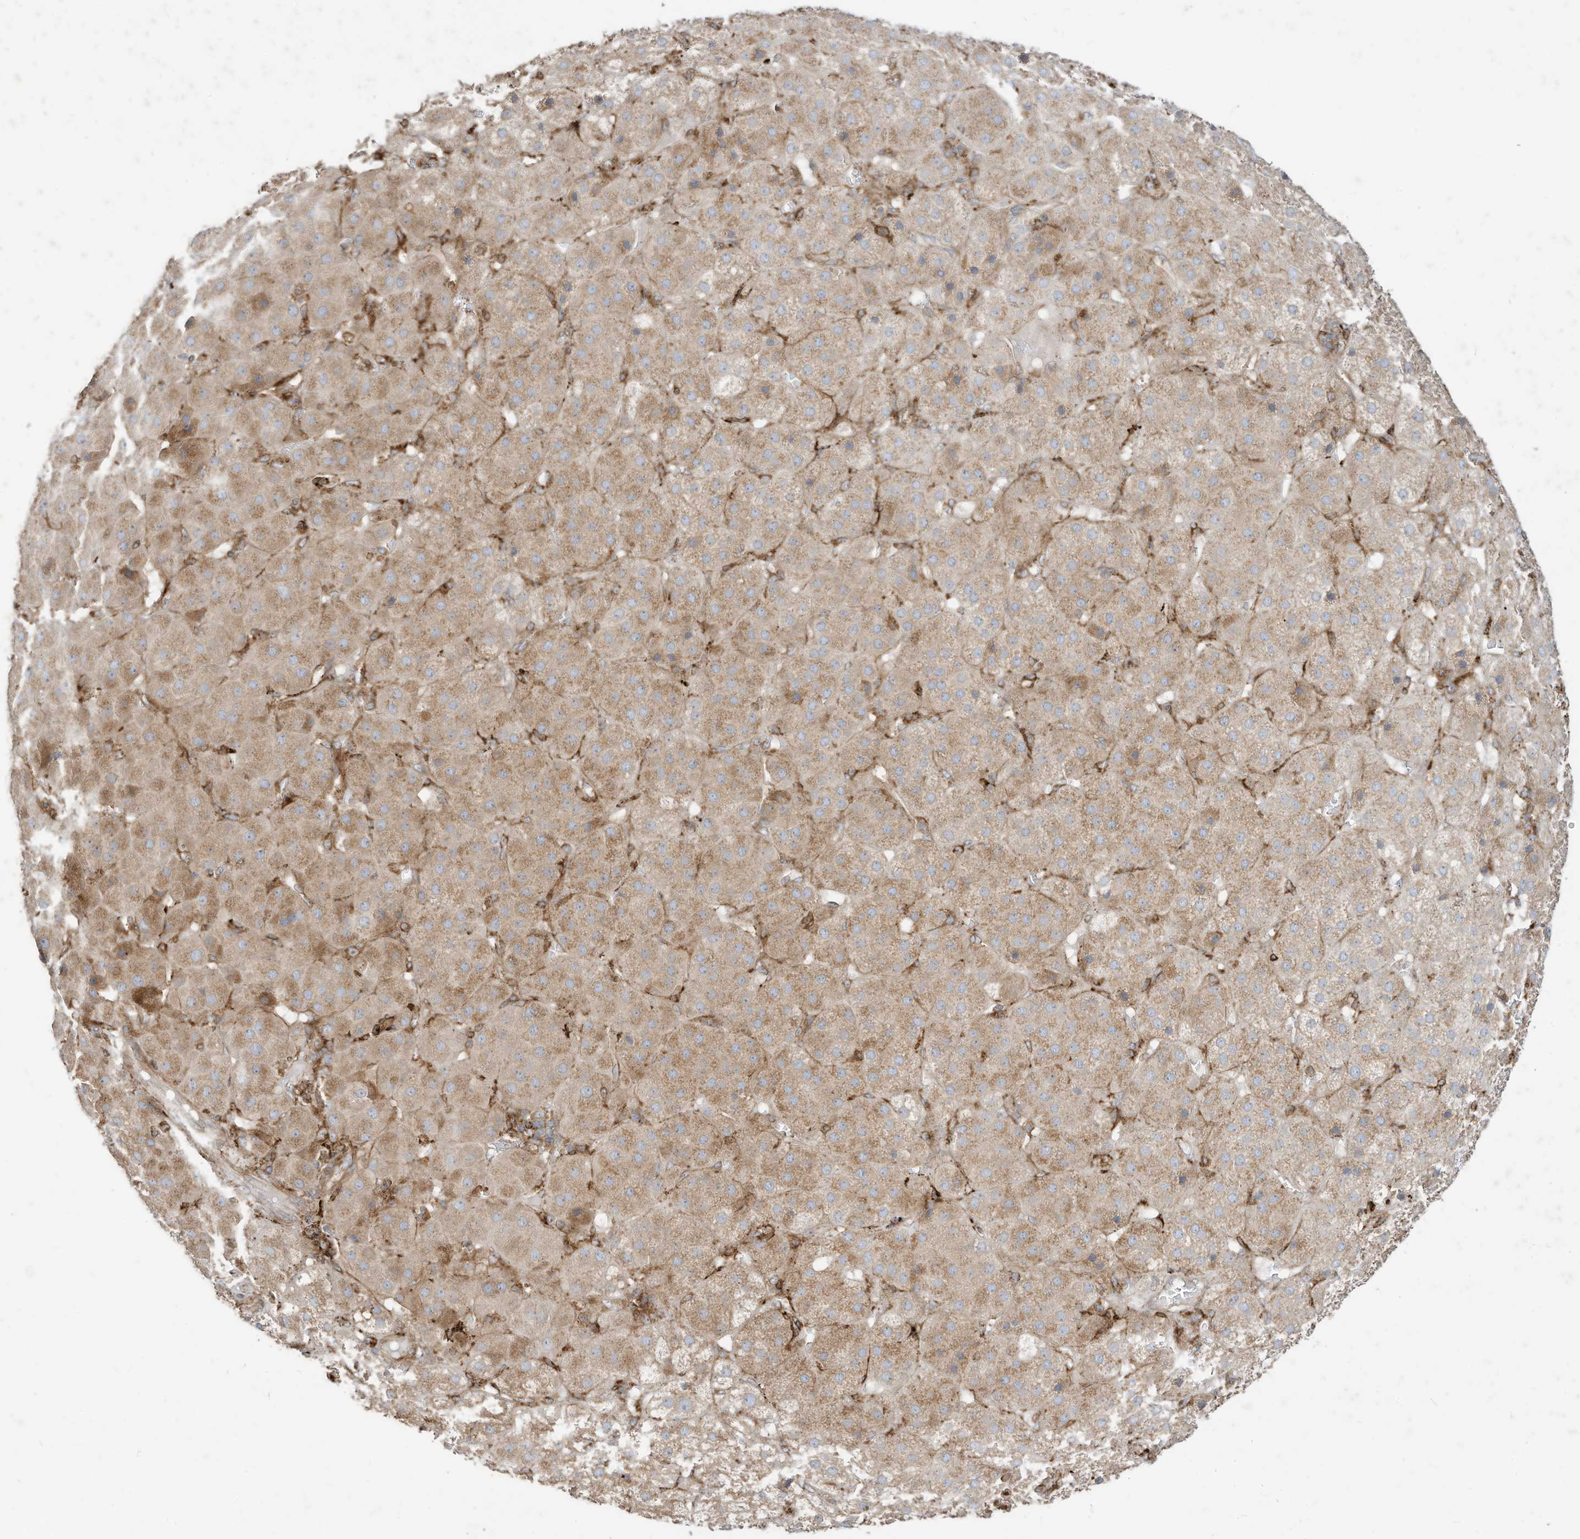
{"staining": {"intensity": "weak", "quantity": "25%-75%", "location": "cytoplasmic/membranous"}, "tissue": "adrenal gland", "cell_type": "Glandular cells", "image_type": "normal", "snomed": [{"axis": "morphology", "description": "Normal tissue, NOS"}, {"axis": "topography", "description": "Adrenal gland"}], "caption": "Brown immunohistochemical staining in benign adrenal gland displays weak cytoplasmic/membranous staining in about 25%-75% of glandular cells. (DAB (3,3'-diaminobenzidine) = brown stain, brightfield microscopy at high magnification).", "gene": "TRNAU1AP", "patient": {"sex": "female", "age": 57}}